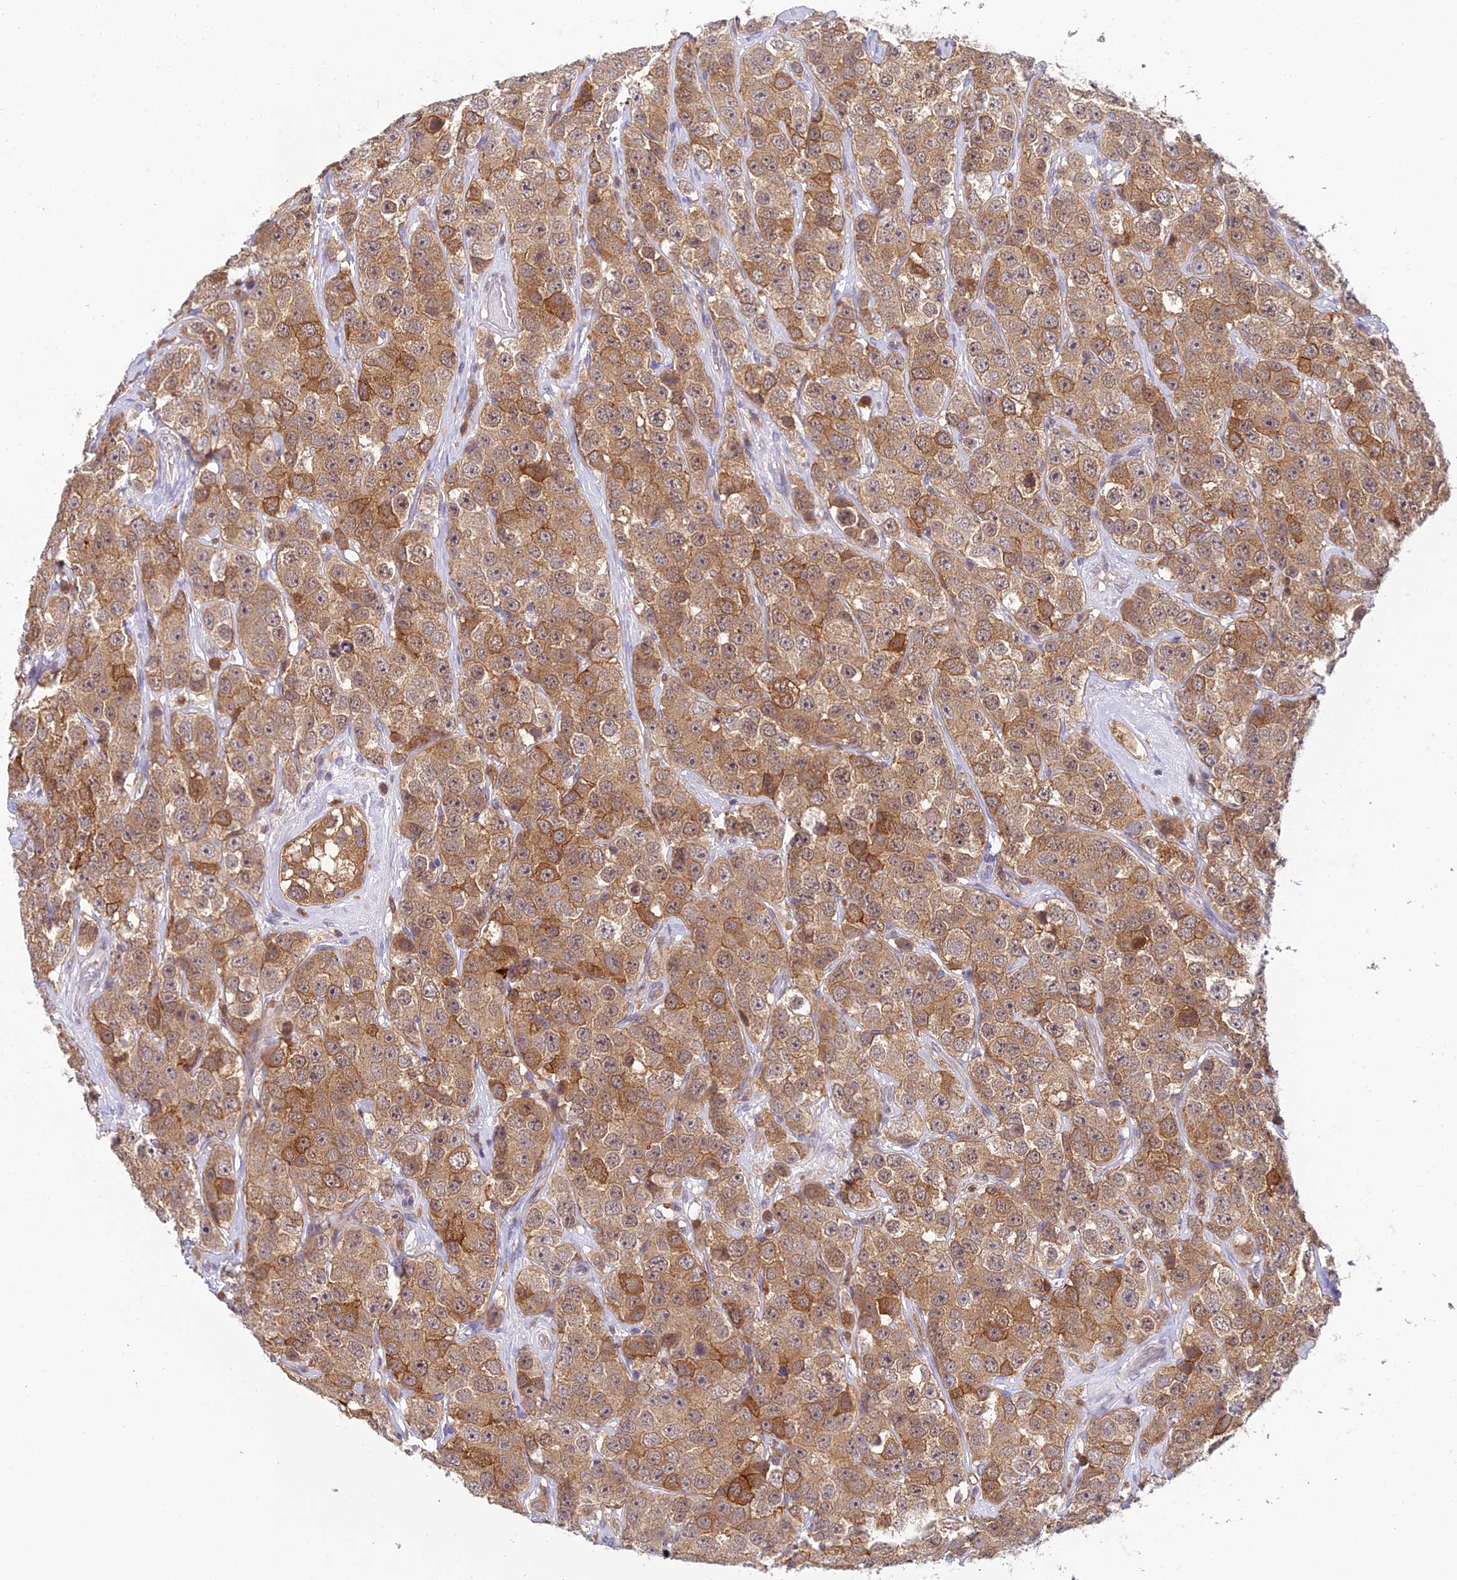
{"staining": {"intensity": "moderate", "quantity": ">75%", "location": "cytoplasmic/membranous"}, "tissue": "testis cancer", "cell_type": "Tumor cells", "image_type": "cancer", "snomed": [{"axis": "morphology", "description": "Seminoma, NOS"}, {"axis": "topography", "description": "Testis"}], "caption": "IHC micrograph of neoplastic tissue: testis seminoma stained using immunohistochemistry (IHC) reveals medium levels of moderate protein expression localized specifically in the cytoplasmic/membranous of tumor cells, appearing as a cytoplasmic/membranous brown color.", "gene": "UBE2G1", "patient": {"sex": "male", "age": 28}}